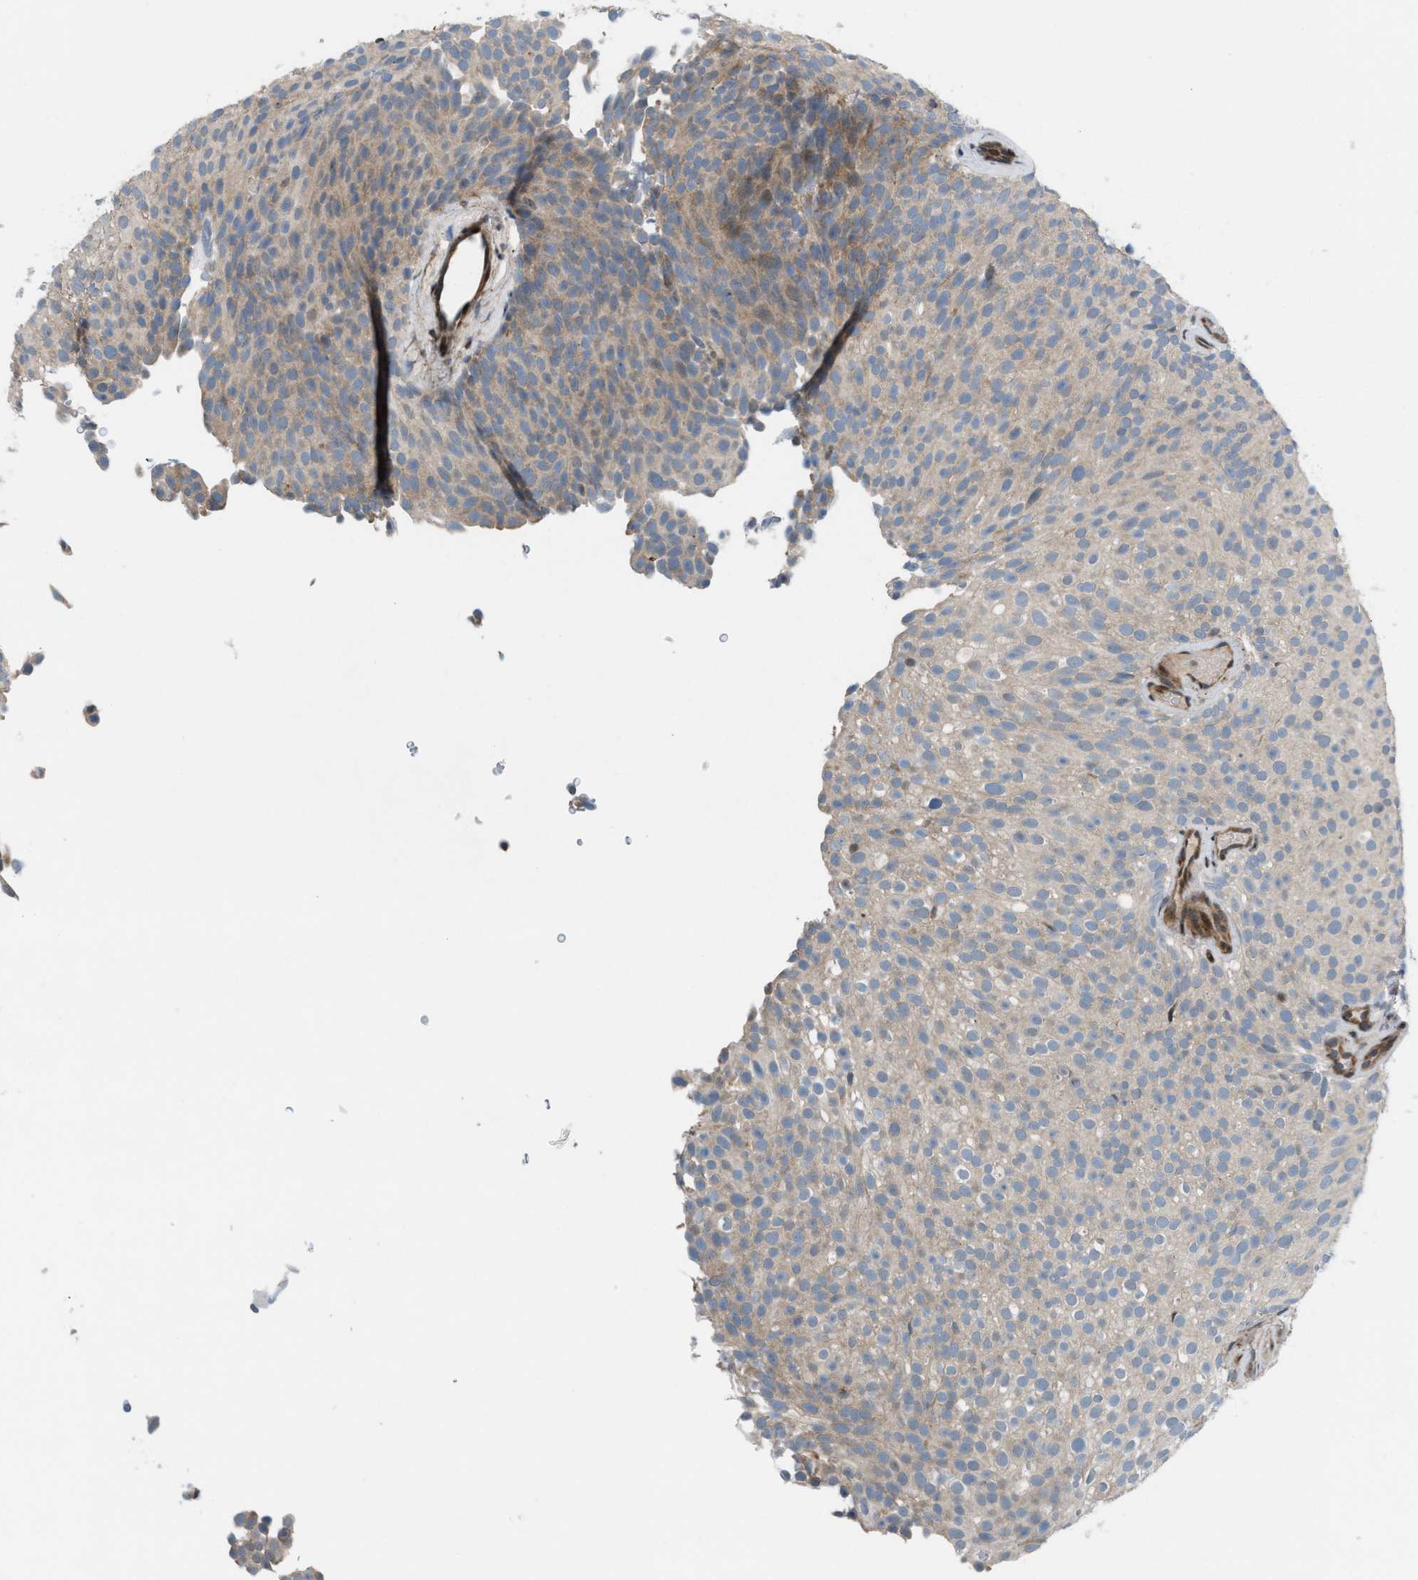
{"staining": {"intensity": "weak", "quantity": "<25%", "location": "cytoplasmic/membranous"}, "tissue": "urothelial cancer", "cell_type": "Tumor cells", "image_type": "cancer", "snomed": [{"axis": "morphology", "description": "Urothelial carcinoma, Low grade"}, {"axis": "topography", "description": "Urinary bladder"}], "caption": "An immunohistochemistry image of urothelial cancer is shown. There is no staining in tumor cells of urothelial cancer.", "gene": "ZNF276", "patient": {"sex": "male", "age": 78}}